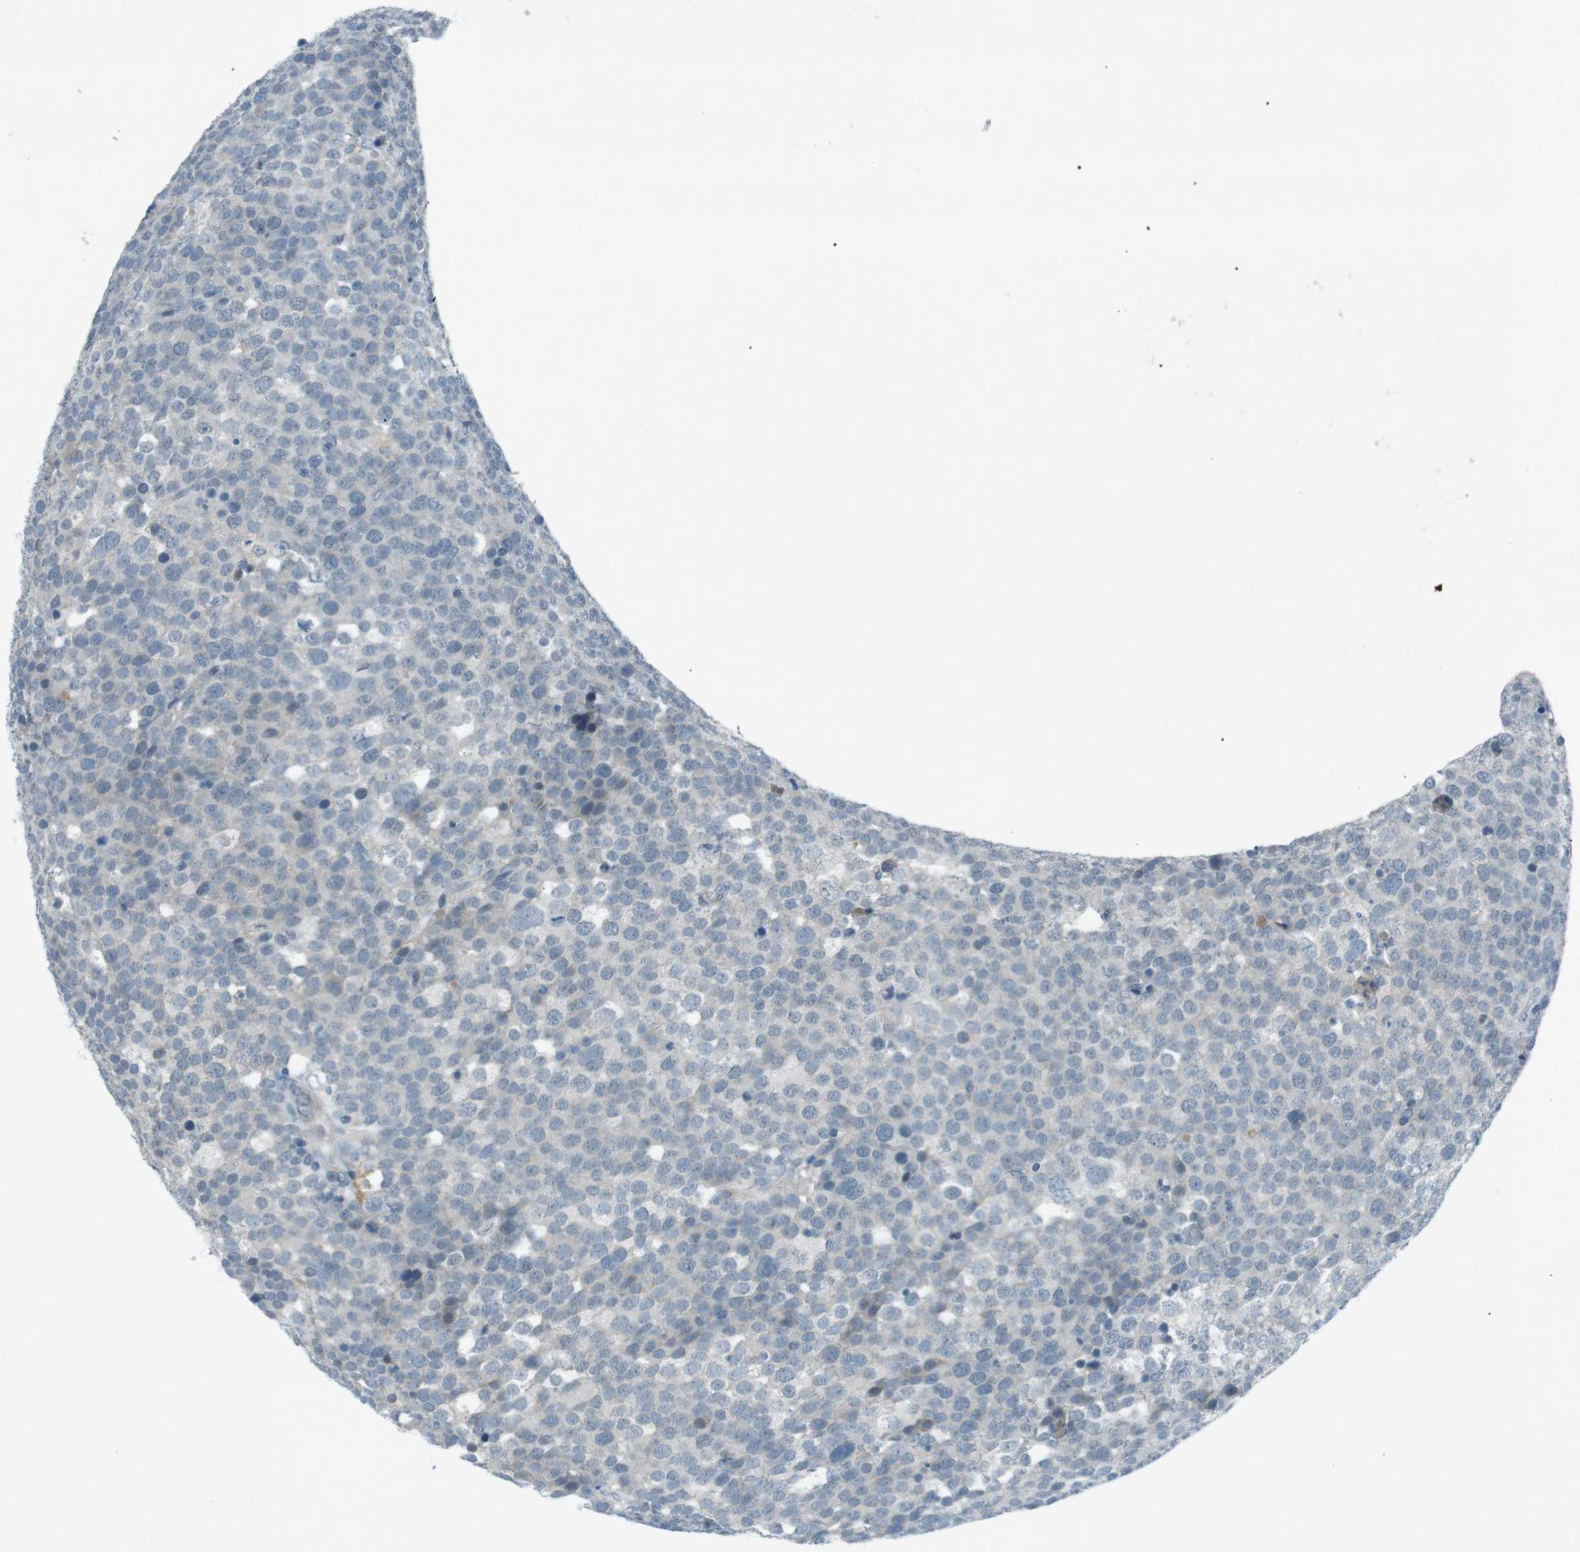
{"staining": {"intensity": "negative", "quantity": "none", "location": "none"}, "tissue": "testis cancer", "cell_type": "Tumor cells", "image_type": "cancer", "snomed": [{"axis": "morphology", "description": "Seminoma, NOS"}, {"axis": "topography", "description": "Testis"}], "caption": "There is no significant expression in tumor cells of testis cancer.", "gene": "FCRLA", "patient": {"sex": "male", "age": 71}}